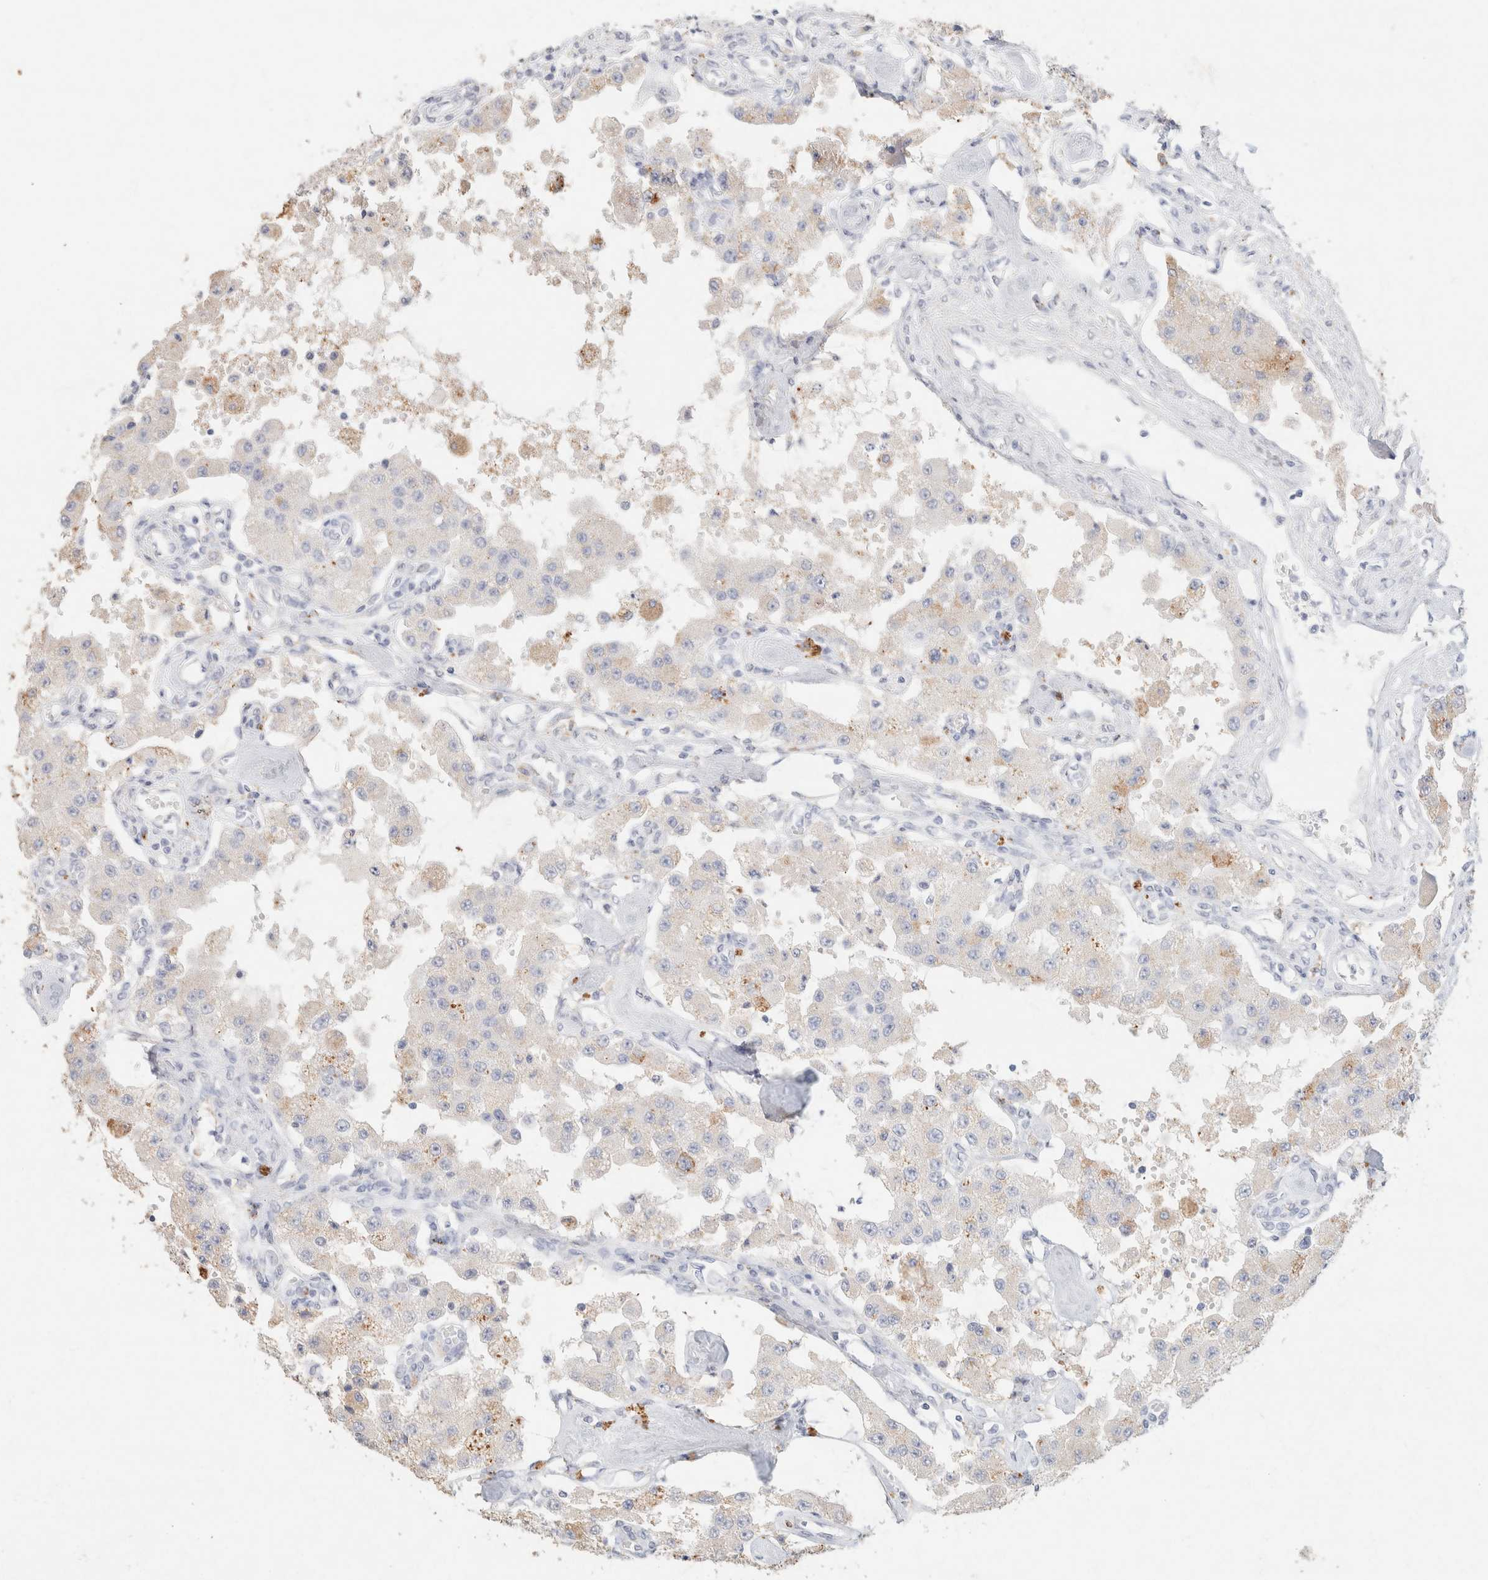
{"staining": {"intensity": "weak", "quantity": "<25%", "location": "cytoplasmic/membranous"}, "tissue": "carcinoid", "cell_type": "Tumor cells", "image_type": "cancer", "snomed": [{"axis": "morphology", "description": "Carcinoid, malignant, NOS"}, {"axis": "topography", "description": "Pancreas"}], "caption": "This photomicrograph is of malignant carcinoid stained with immunohistochemistry to label a protein in brown with the nuclei are counter-stained blue. There is no expression in tumor cells. (DAB (3,3'-diaminobenzidine) immunohistochemistry with hematoxylin counter stain).", "gene": "CA12", "patient": {"sex": "male", "age": 41}}